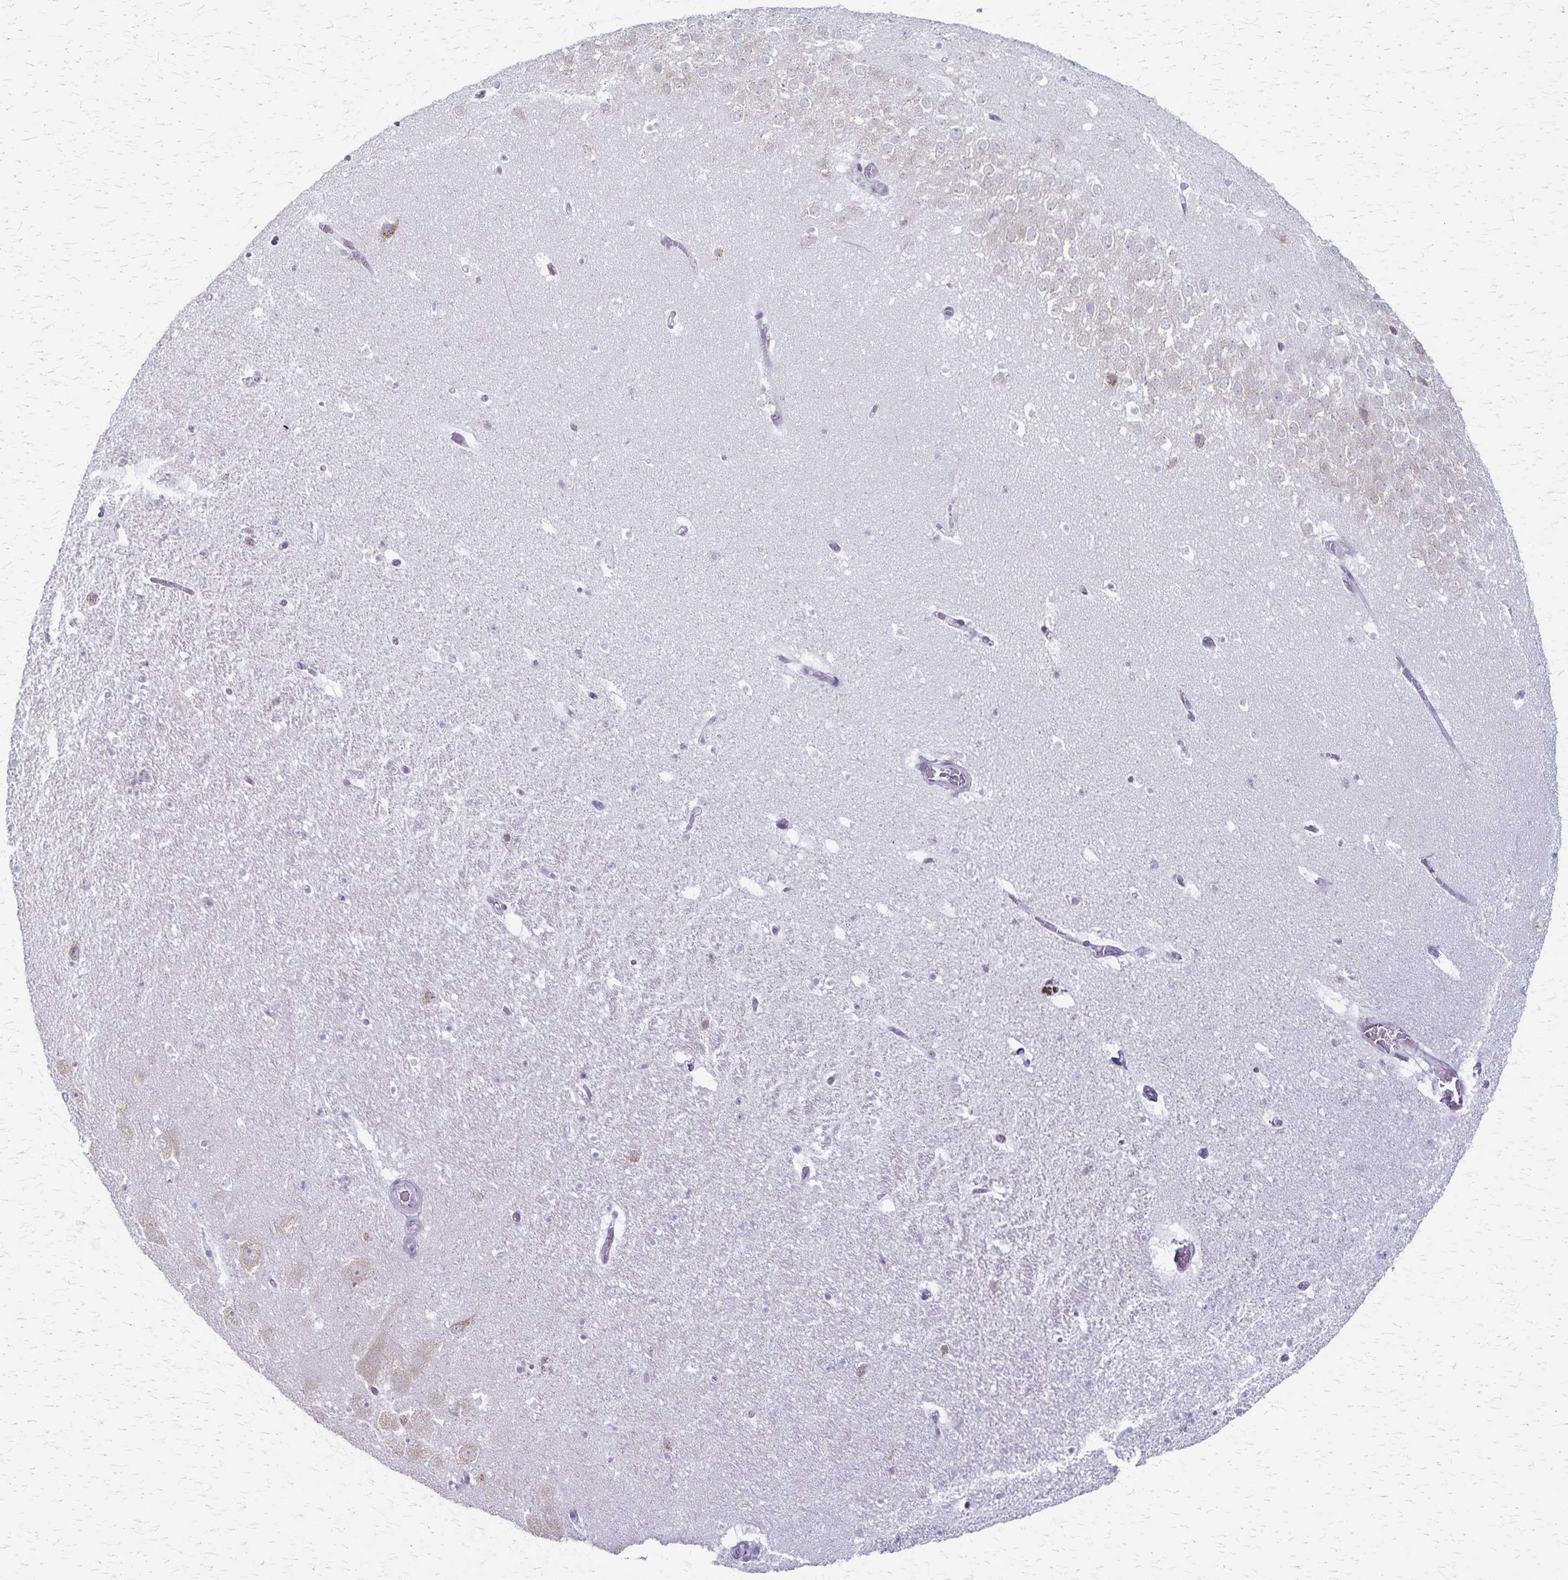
{"staining": {"intensity": "negative", "quantity": "none", "location": "none"}, "tissue": "hippocampus", "cell_type": "Glial cells", "image_type": "normal", "snomed": [{"axis": "morphology", "description": "Normal tissue, NOS"}, {"axis": "topography", "description": "Hippocampus"}], "caption": "Glial cells show no significant expression in benign hippocampus. (DAB (3,3'-diaminobenzidine) immunohistochemistry (IHC) visualized using brightfield microscopy, high magnification).", "gene": "MCFD2", "patient": {"sex": "female", "age": 42}}